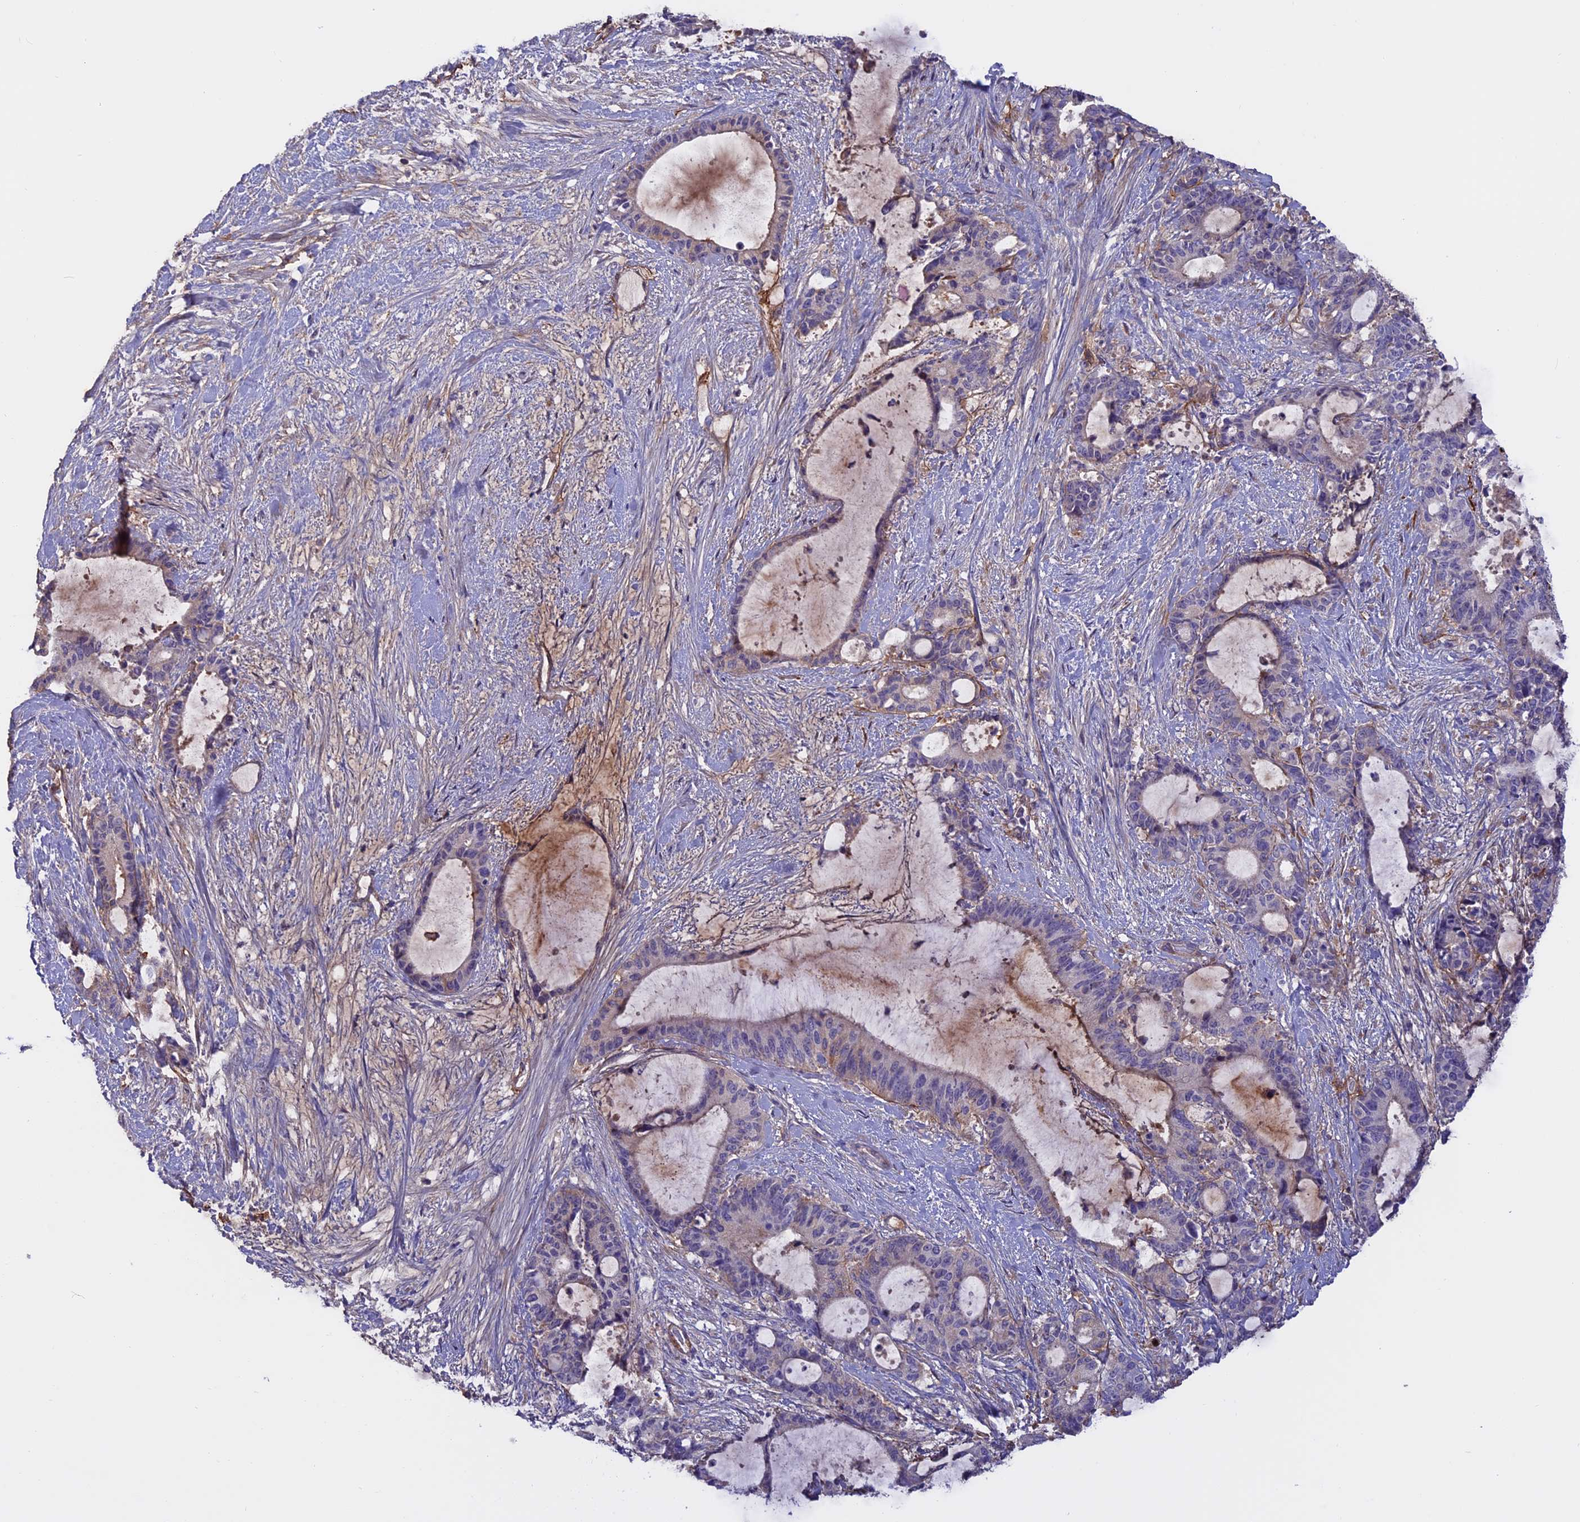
{"staining": {"intensity": "weak", "quantity": "<25%", "location": "cytoplasmic/membranous"}, "tissue": "liver cancer", "cell_type": "Tumor cells", "image_type": "cancer", "snomed": [{"axis": "morphology", "description": "Normal tissue, NOS"}, {"axis": "morphology", "description": "Cholangiocarcinoma"}, {"axis": "topography", "description": "Liver"}, {"axis": "topography", "description": "Peripheral nerve tissue"}], "caption": "Immunohistochemistry image of liver cancer stained for a protein (brown), which exhibits no positivity in tumor cells.", "gene": "COL4A3", "patient": {"sex": "female", "age": 73}}